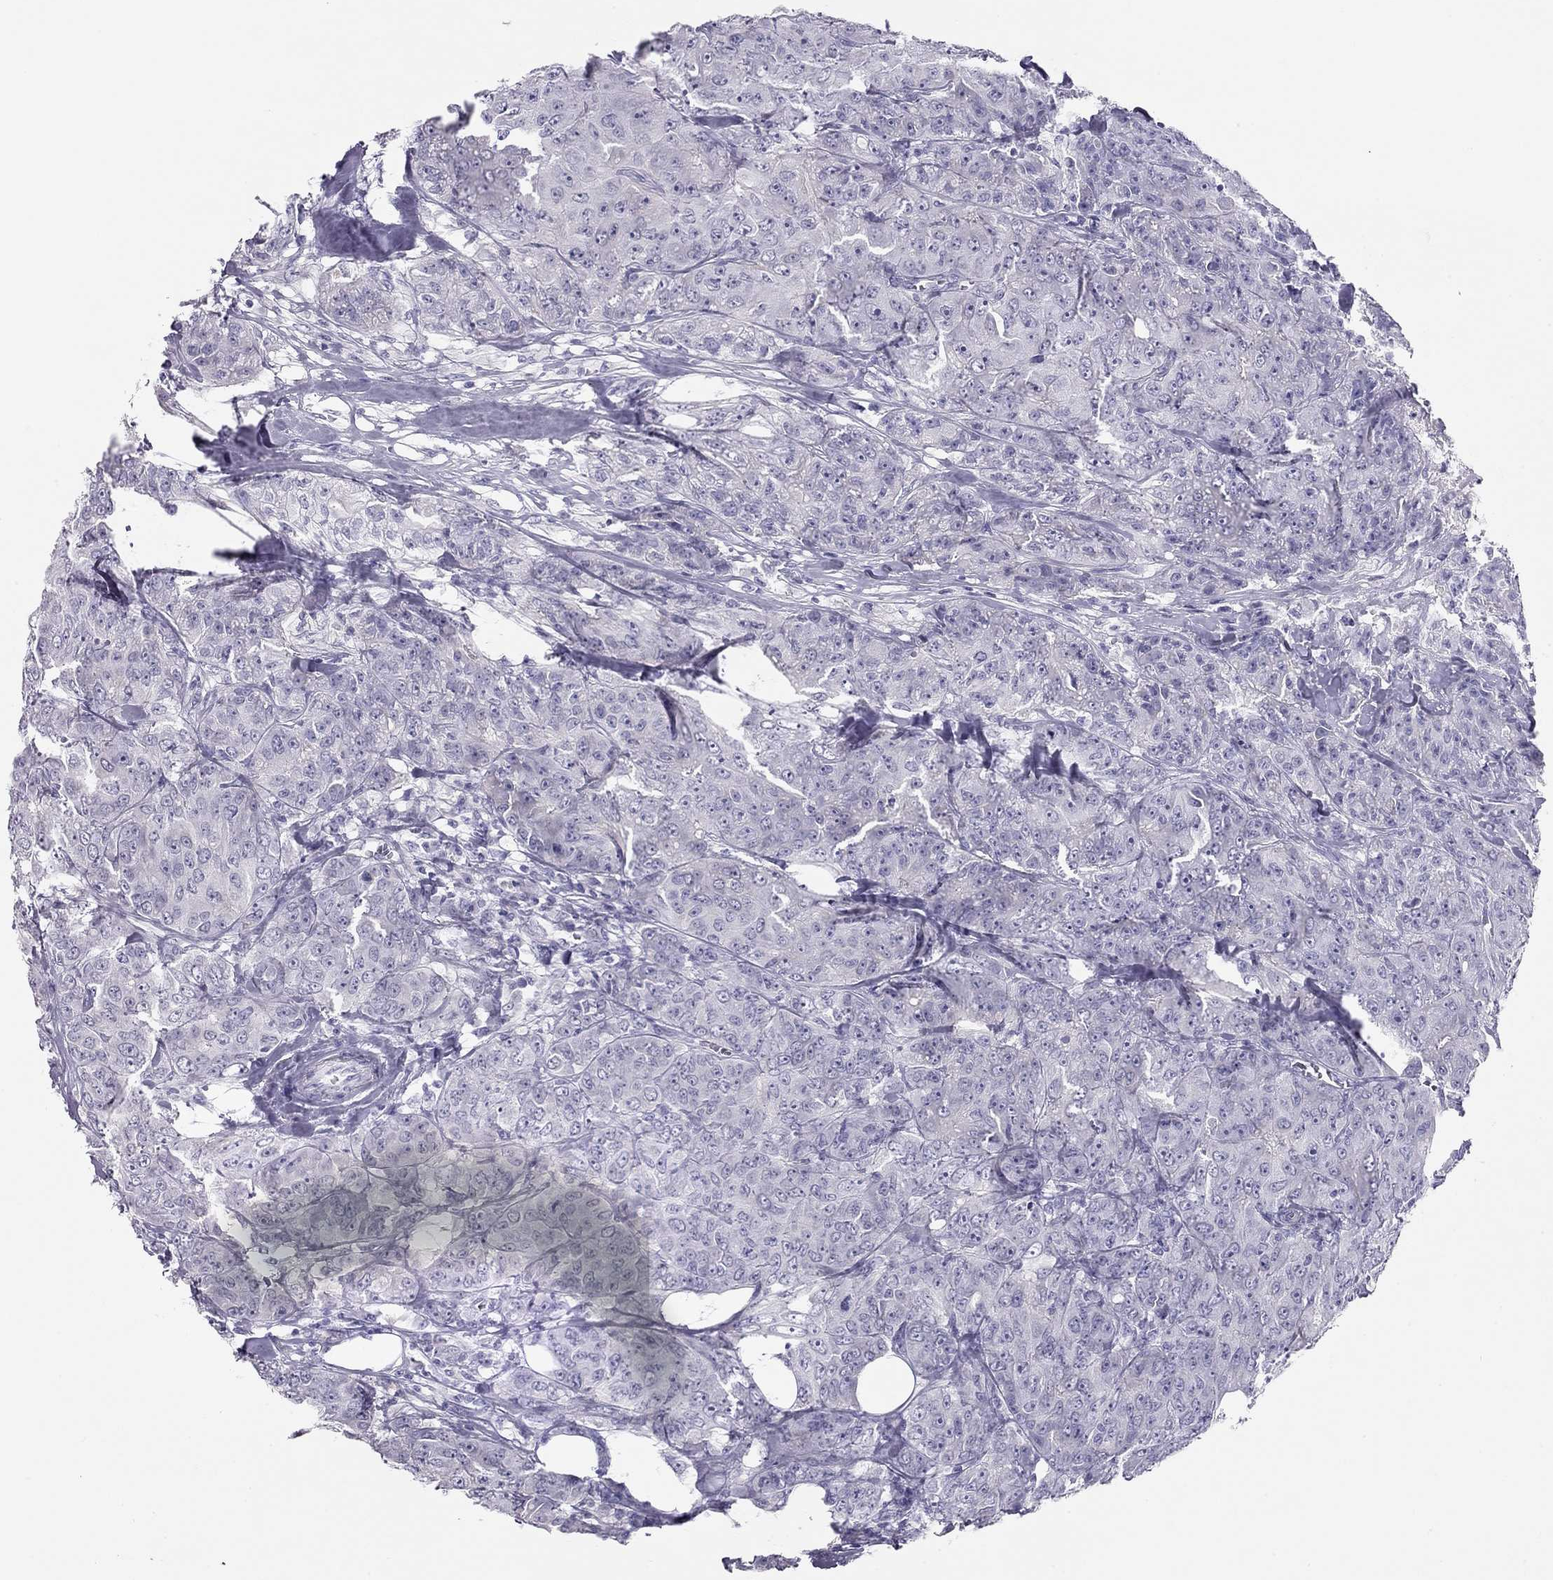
{"staining": {"intensity": "negative", "quantity": "none", "location": "none"}, "tissue": "breast cancer", "cell_type": "Tumor cells", "image_type": "cancer", "snomed": [{"axis": "morphology", "description": "Duct carcinoma"}, {"axis": "topography", "description": "Breast"}], "caption": "Infiltrating ductal carcinoma (breast) stained for a protein using IHC shows no staining tumor cells.", "gene": "KCNV2", "patient": {"sex": "female", "age": 43}}